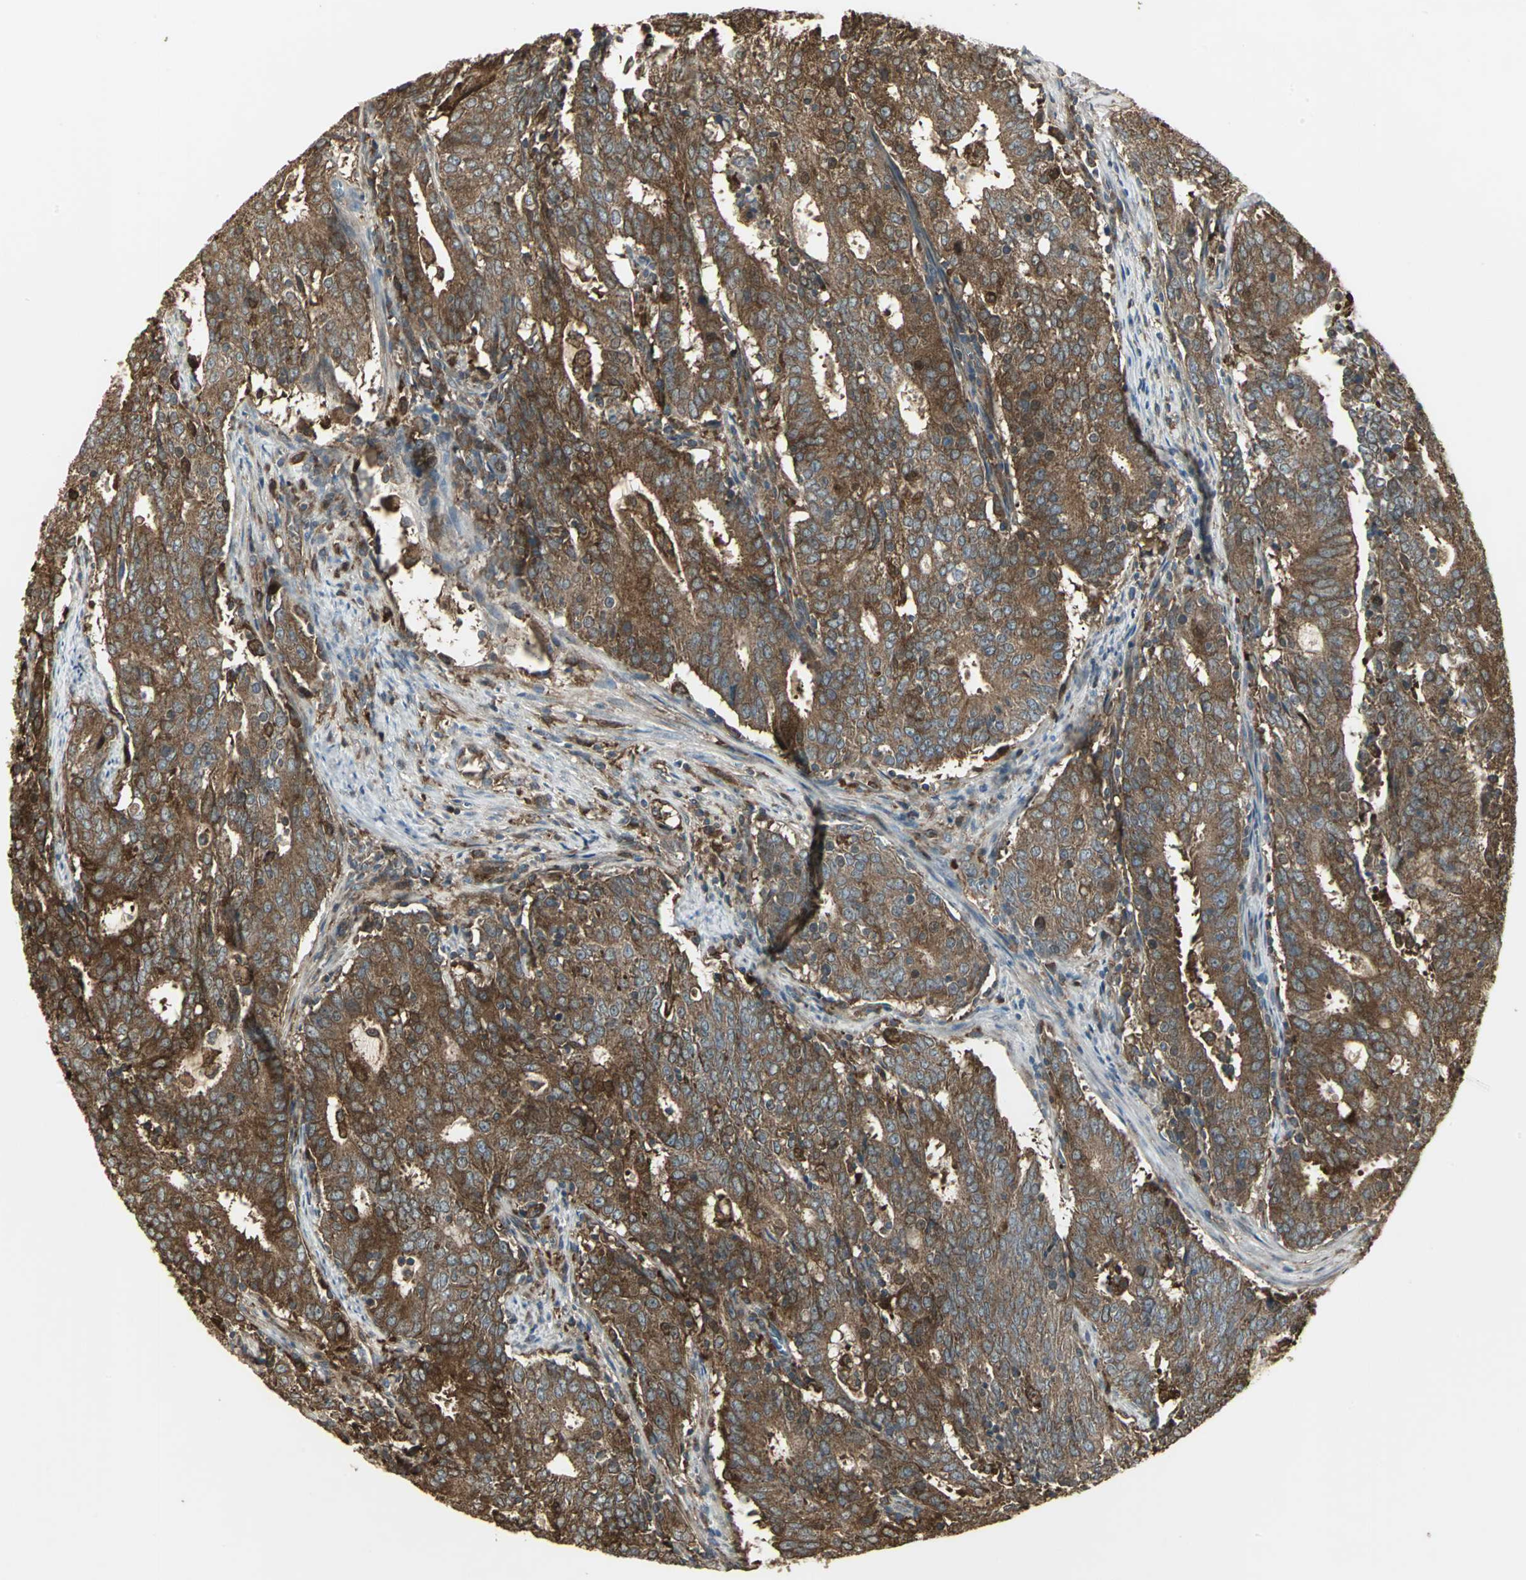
{"staining": {"intensity": "strong", "quantity": ">75%", "location": "cytoplasmic/membranous"}, "tissue": "cervical cancer", "cell_type": "Tumor cells", "image_type": "cancer", "snomed": [{"axis": "morphology", "description": "Adenocarcinoma, NOS"}, {"axis": "topography", "description": "Cervix"}], "caption": "Immunohistochemical staining of cervical cancer (adenocarcinoma) demonstrates strong cytoplasmic/membranous protein positivity in about >75% of tumor cells.", "gene": "PRXL2B", "patient": {"sex": "female", "age": 44}}